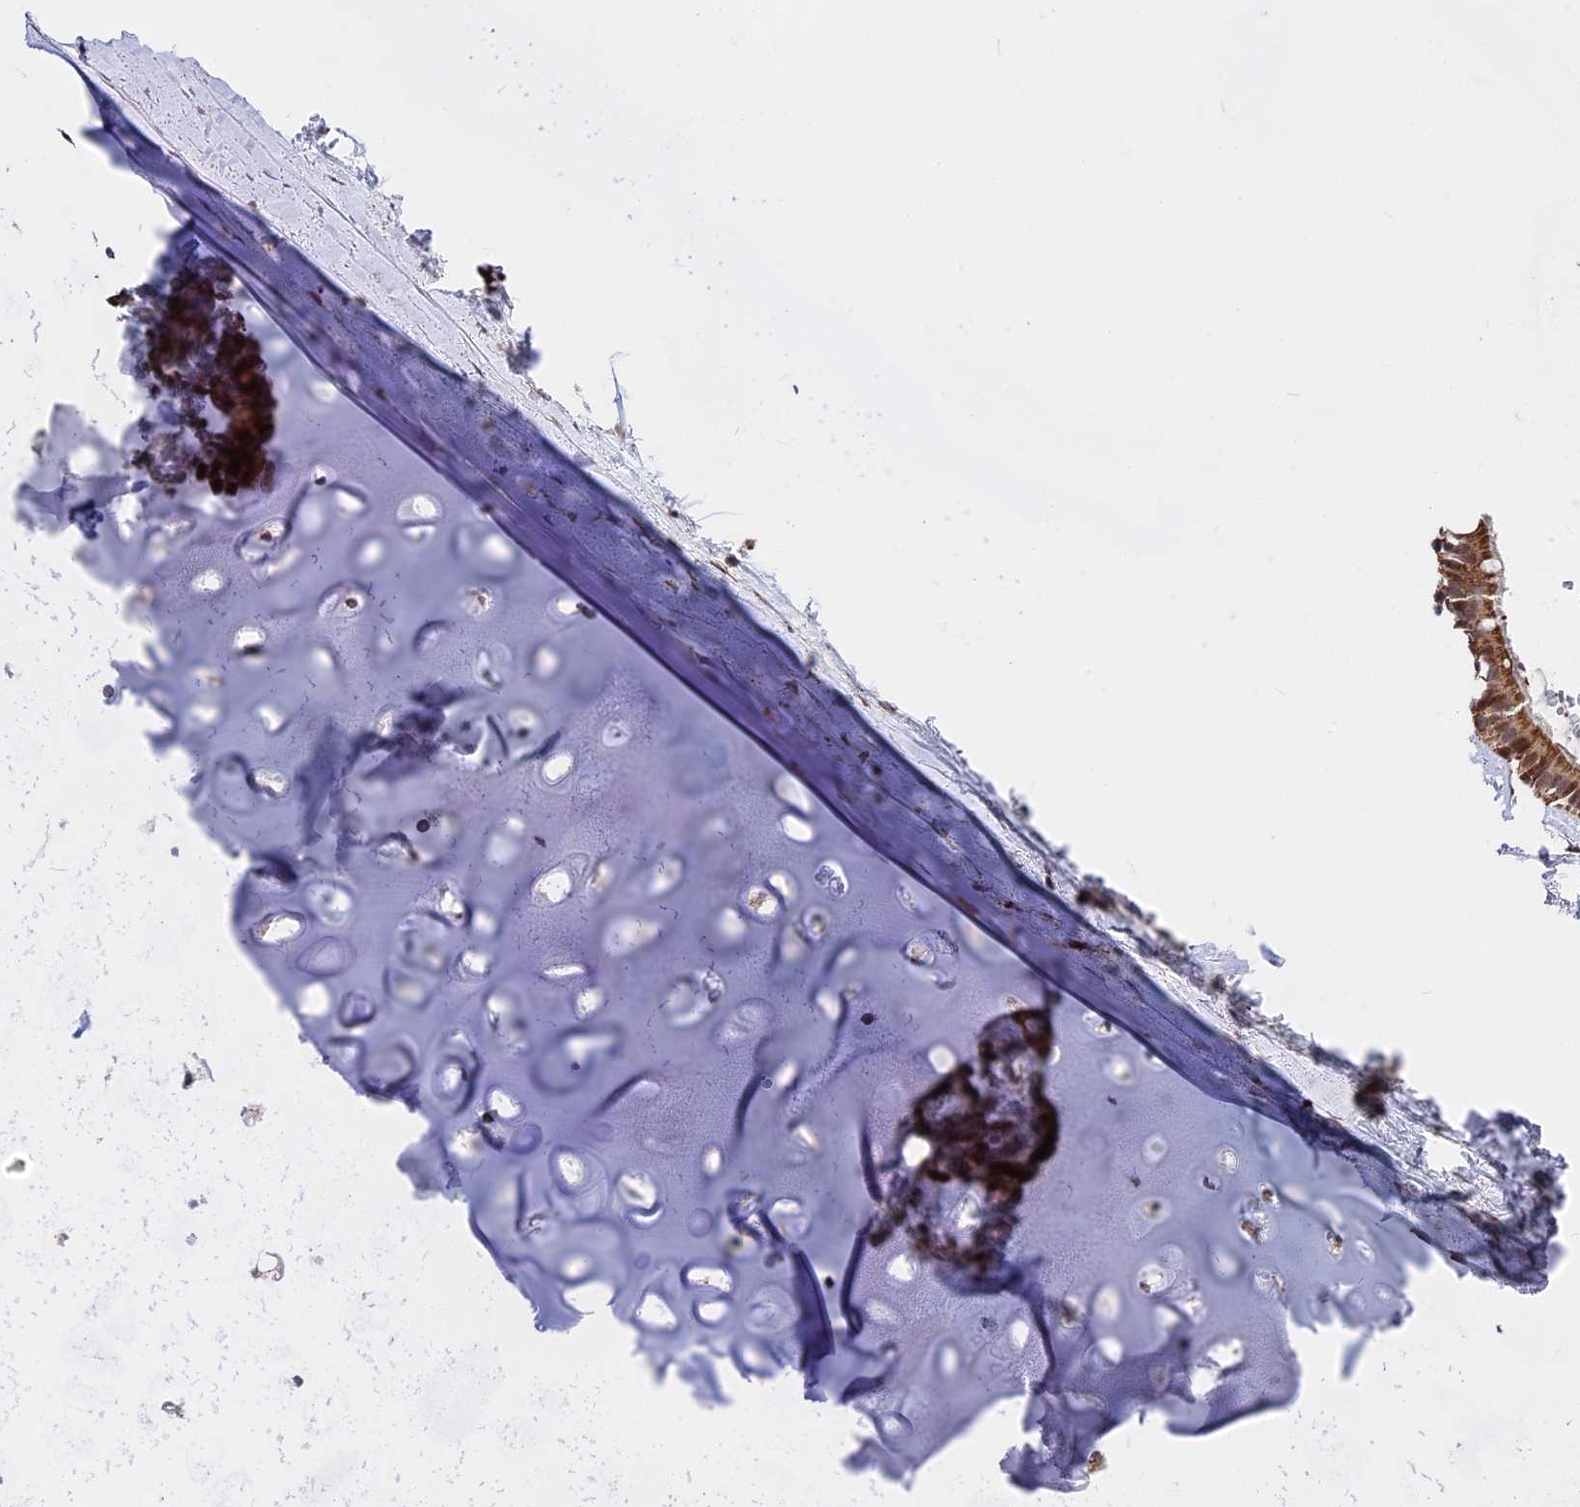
{"staining": {"intensity": "weak", "quantity": "25%-75%", "location": "cytoplasmic/membranous"}, "tissue": "adipose tissue", "cell_type": "Adipocytes", "image_type": "normal", "snomed": [{"axis": "morphology", "description": "Normal tissue, NOS"}, {"axis": "topography", "description": "Lymph node"}, {"axis": "topography", "description": "Bronchus"}], "caption": "Immunohistochemical staining of normal human adipose tissue displays low levels of weak cytoplasmic/membranous staining in about 25%-75% of adipocytes.", "gene": "FAM174C", "patient": {"sex": "male", "age": 63}}